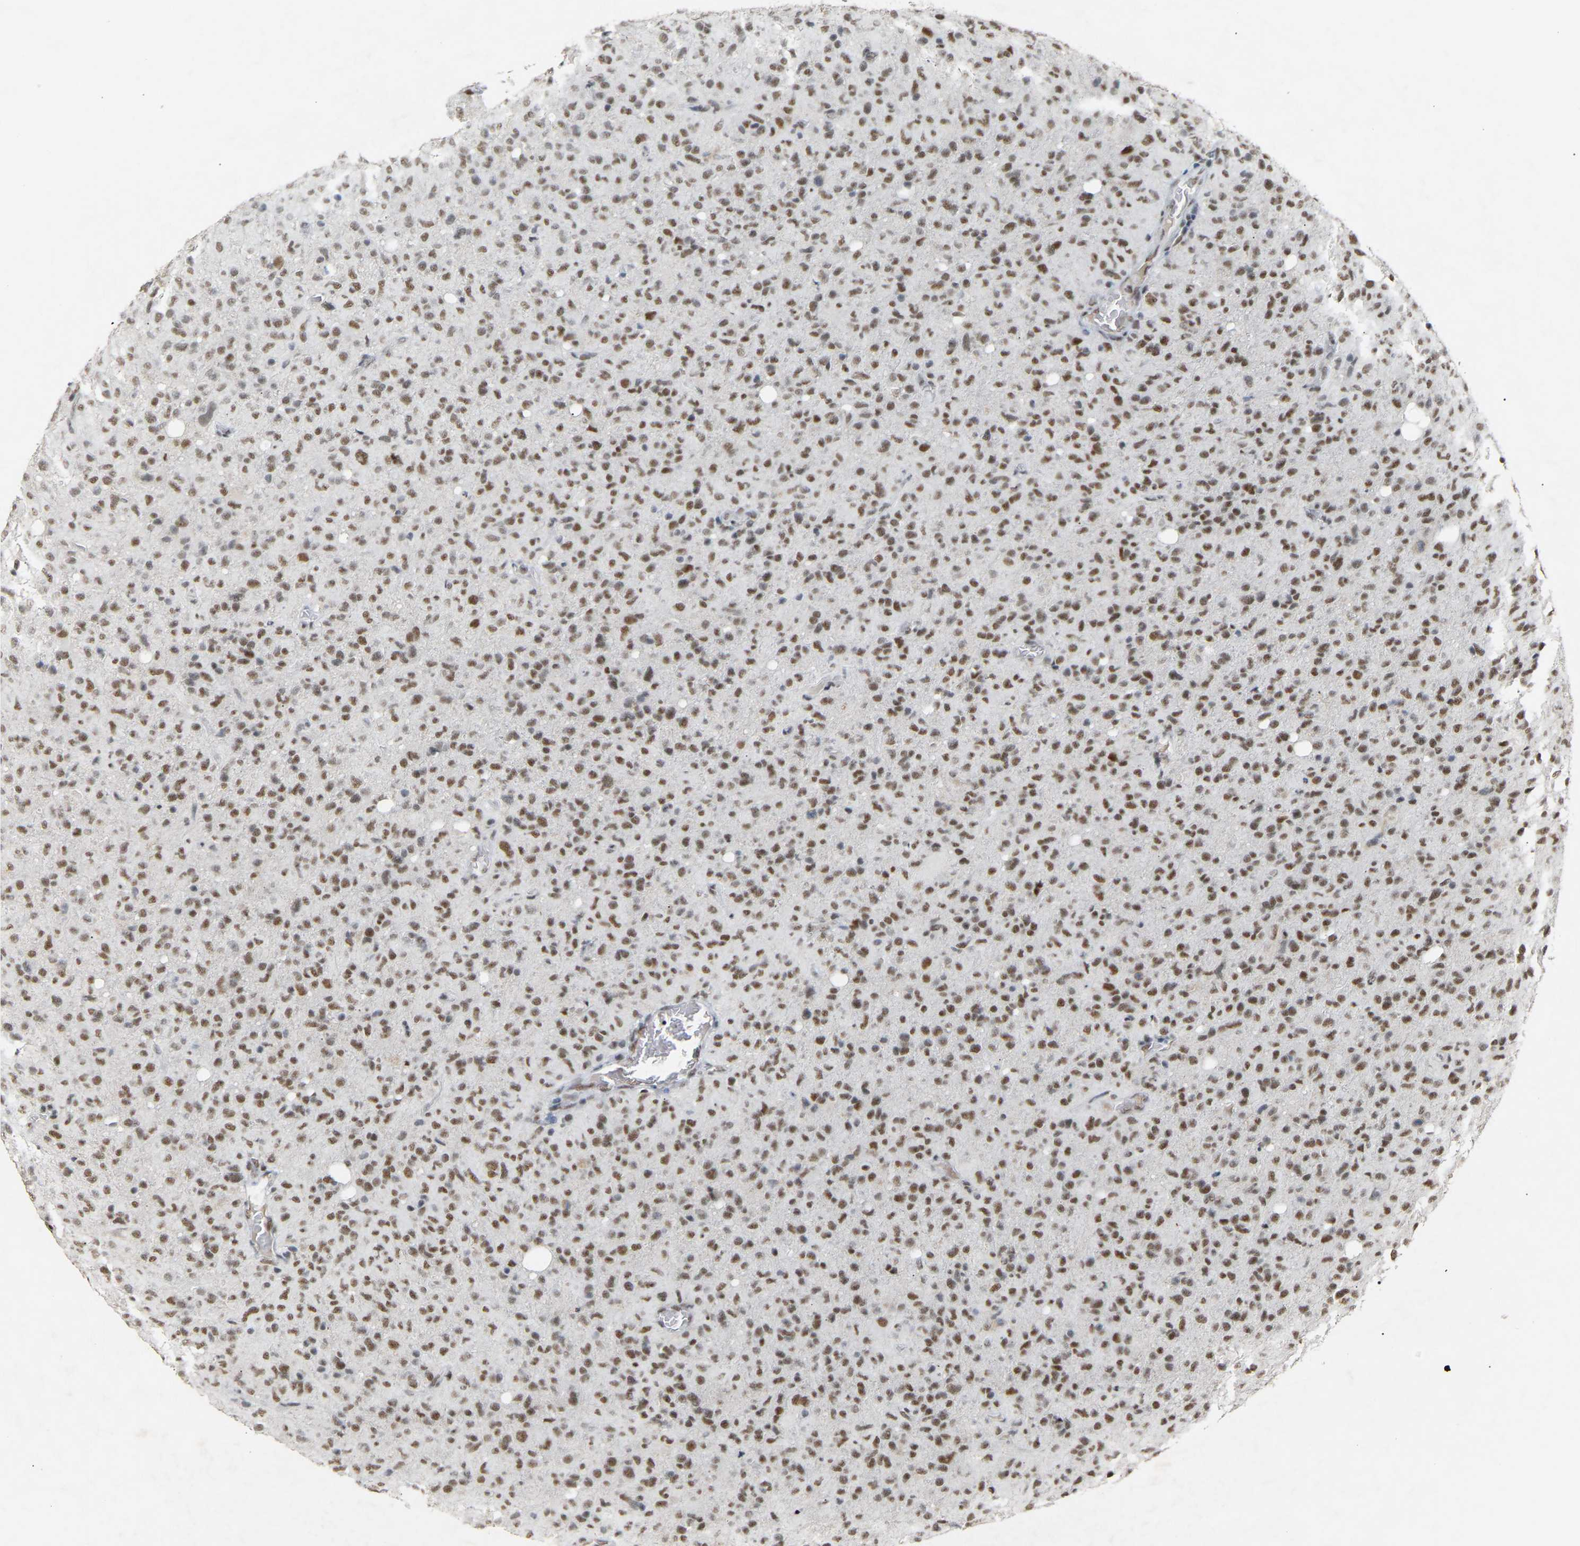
{"staining": {"intensity": "moderate", "quantity": ">75%", "location": "nuclear"}, "tissue": "glioma", "cell_type": "Tumor cells", "image_type": "cancer", "snomed": [{"axis": "morphology", "description": "Glioma, malignant, High grade"}, {"axis": "topography", "description": "Brain"}], "caption": "DAB (3,3'-diaminobenzidine) immunohistochemical staining of human malignant glioma (high-grade) displays moderate nuclear protein staining in about >75% of tumor cells. (IHC, brightfield microscopy, high magnification).", "gene": "NELFB", "patient": {"sex": "female", "age": 57}}